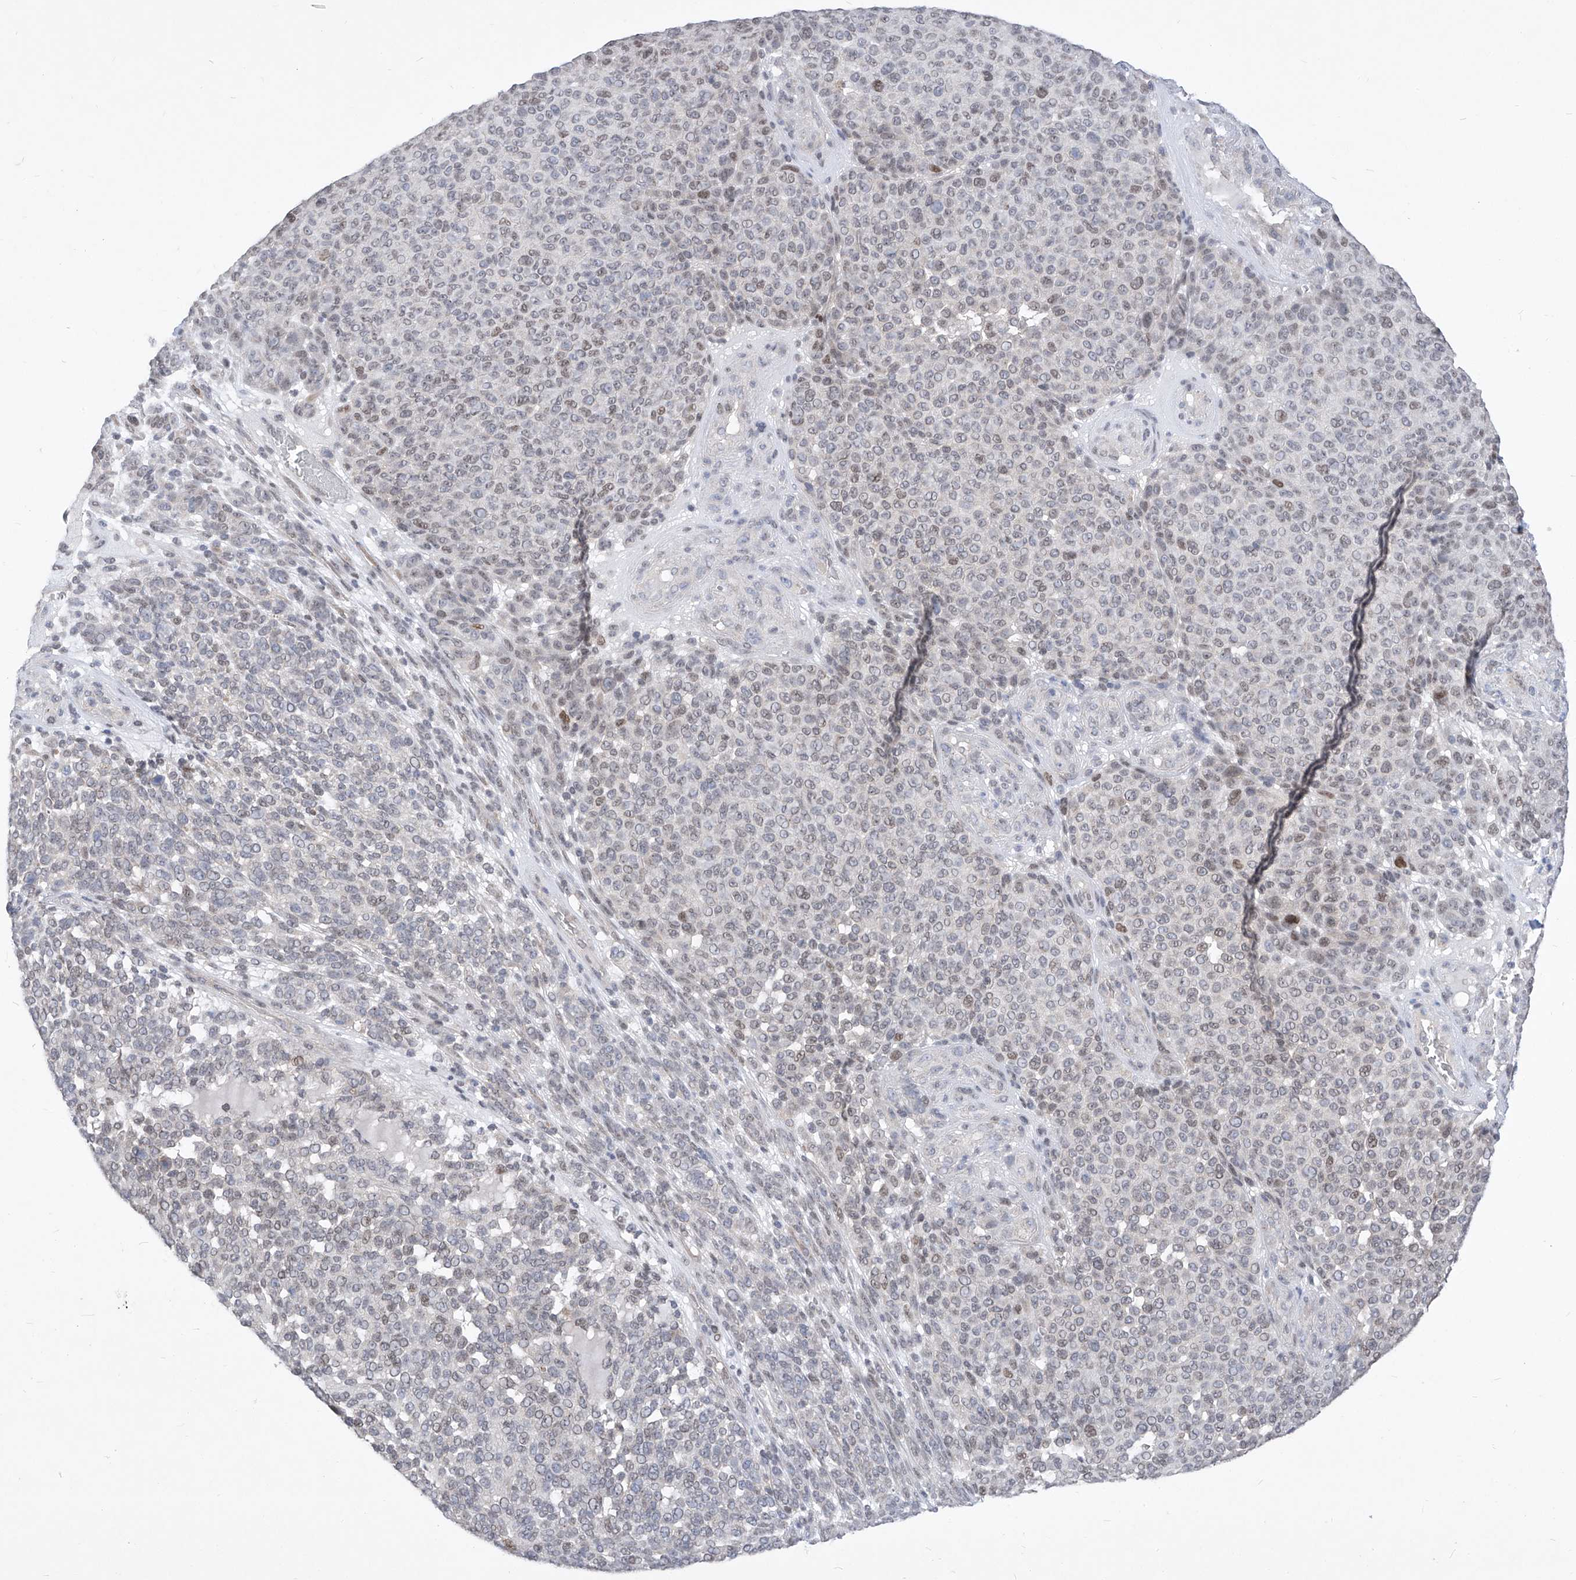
{"staining": {"intensity": "moderate", "quantity": "<25%", "location": "nuclear"}, "tissue": "melanoma", "cell_type": "Tumor cells", "image_type": "cancer", "snomed": [{"axis": "morphology", "description": "Malignant melanoma, NOS"}, {"axis": "topography", "description": "Skin"}], "caption": "An image of human melanoma stained for a protein reveals moderate nuclear brown staining in tumor cells. Immunohistochemistry stains the protein in brown and the nuclei are stained blue.", "gene": "CETN2", "patient": {"sex": "male", "age": 49}}